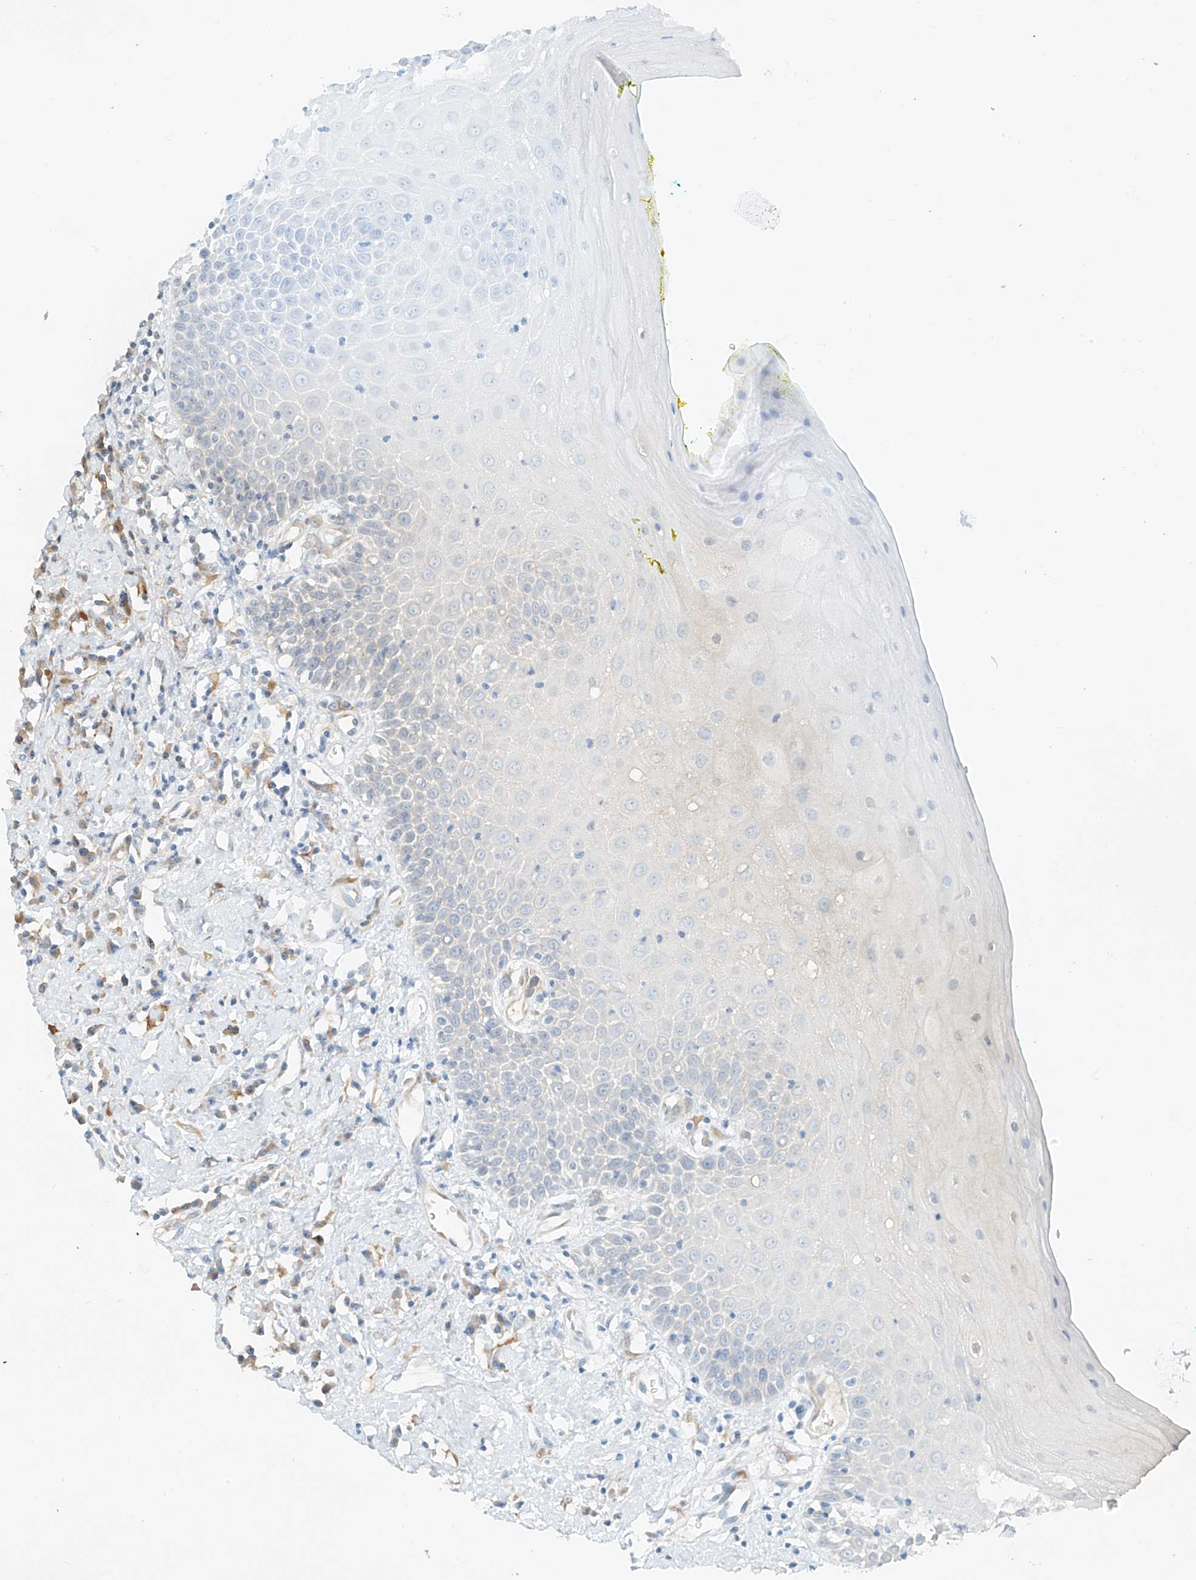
{"staining": {"intensity": "weak", "quantity": "<25%", "location": "cytoplasmic/membranous"}, "tissue": "oral mucosa", "cell_type": "Squamous epithelial cells", "image_type": "normal", "snomed": [{"axis": "morphology", "description": "Normal tissue, NOS"}, {"axis": "morphology", "description": "Squamous cell carcinoma, NOS"}, {"axis": "topography", "description": "Oral tissue"}, {"axis": "topography", "description": "Head-Neck"}], "caption": "DAB immunohistochemical staining of normal human oral mucosa reveals no significant staining in squamous epithelial cells. (DAB (3,3'-diaminobenzidine) immunohistochemistry (IHC) with hematoxylin counter stain).", "gene": "FSTL1", "patient": {"sex": "female", "age": 70}}